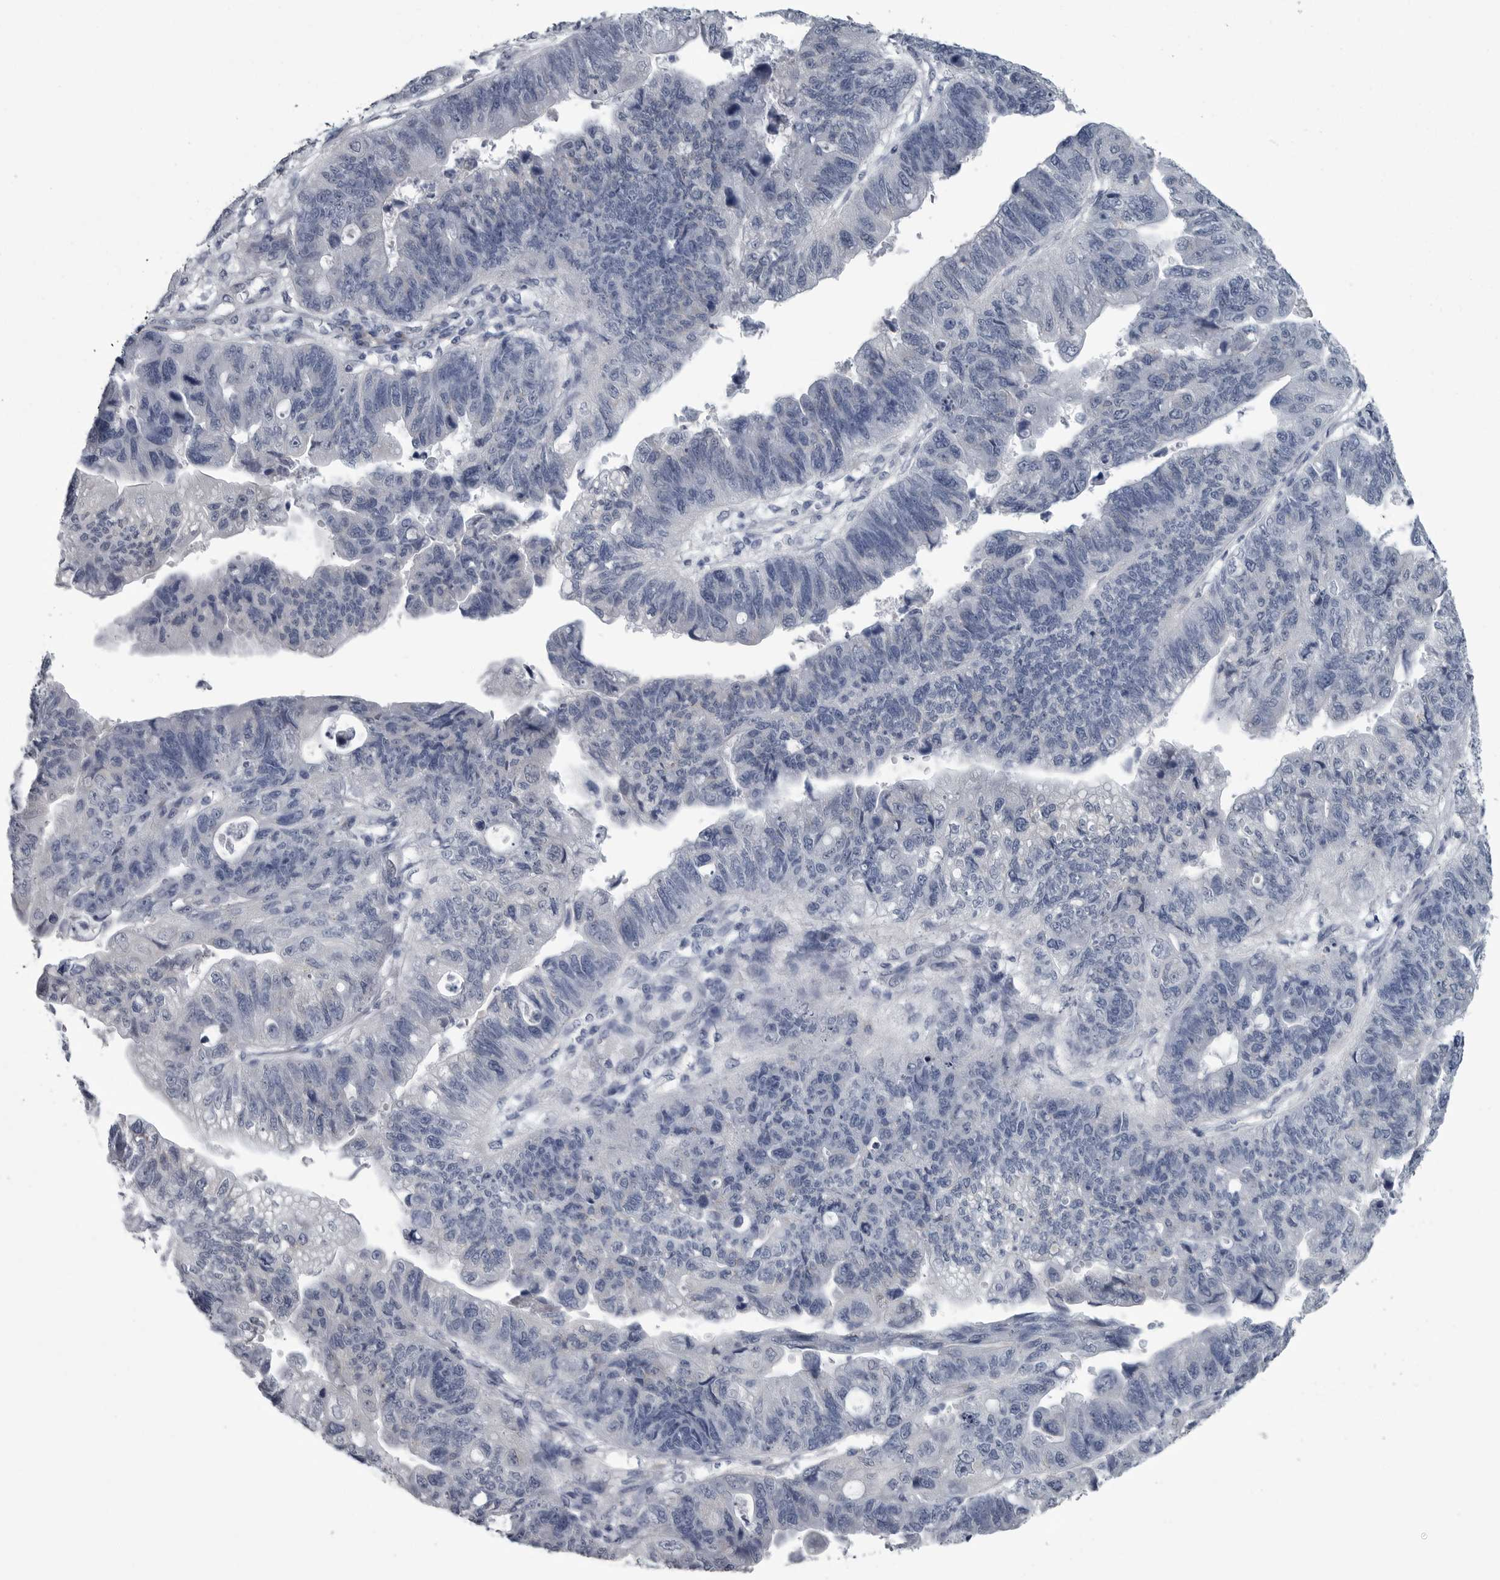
{"staining": {"intensity": "negative", "quantity": "none", "location": "none"}, "tissue": "stomach cancer", "cell_type": "Tumor cells", "image_type": "cancer", "snomed": [{"axis": "morphology", "description": "Adenocarcinoma, NOS"}, {"axis": "topography", "description": "Stomach"}], "caption": "This image is of stomach adenocarcinoma stained with IHC to label a protein in brown with the nuclei are counter-stained blue. There is no staining in tumor cells.", "gene": "MYOC", "patient": {"sex": "male", "age": 59}}